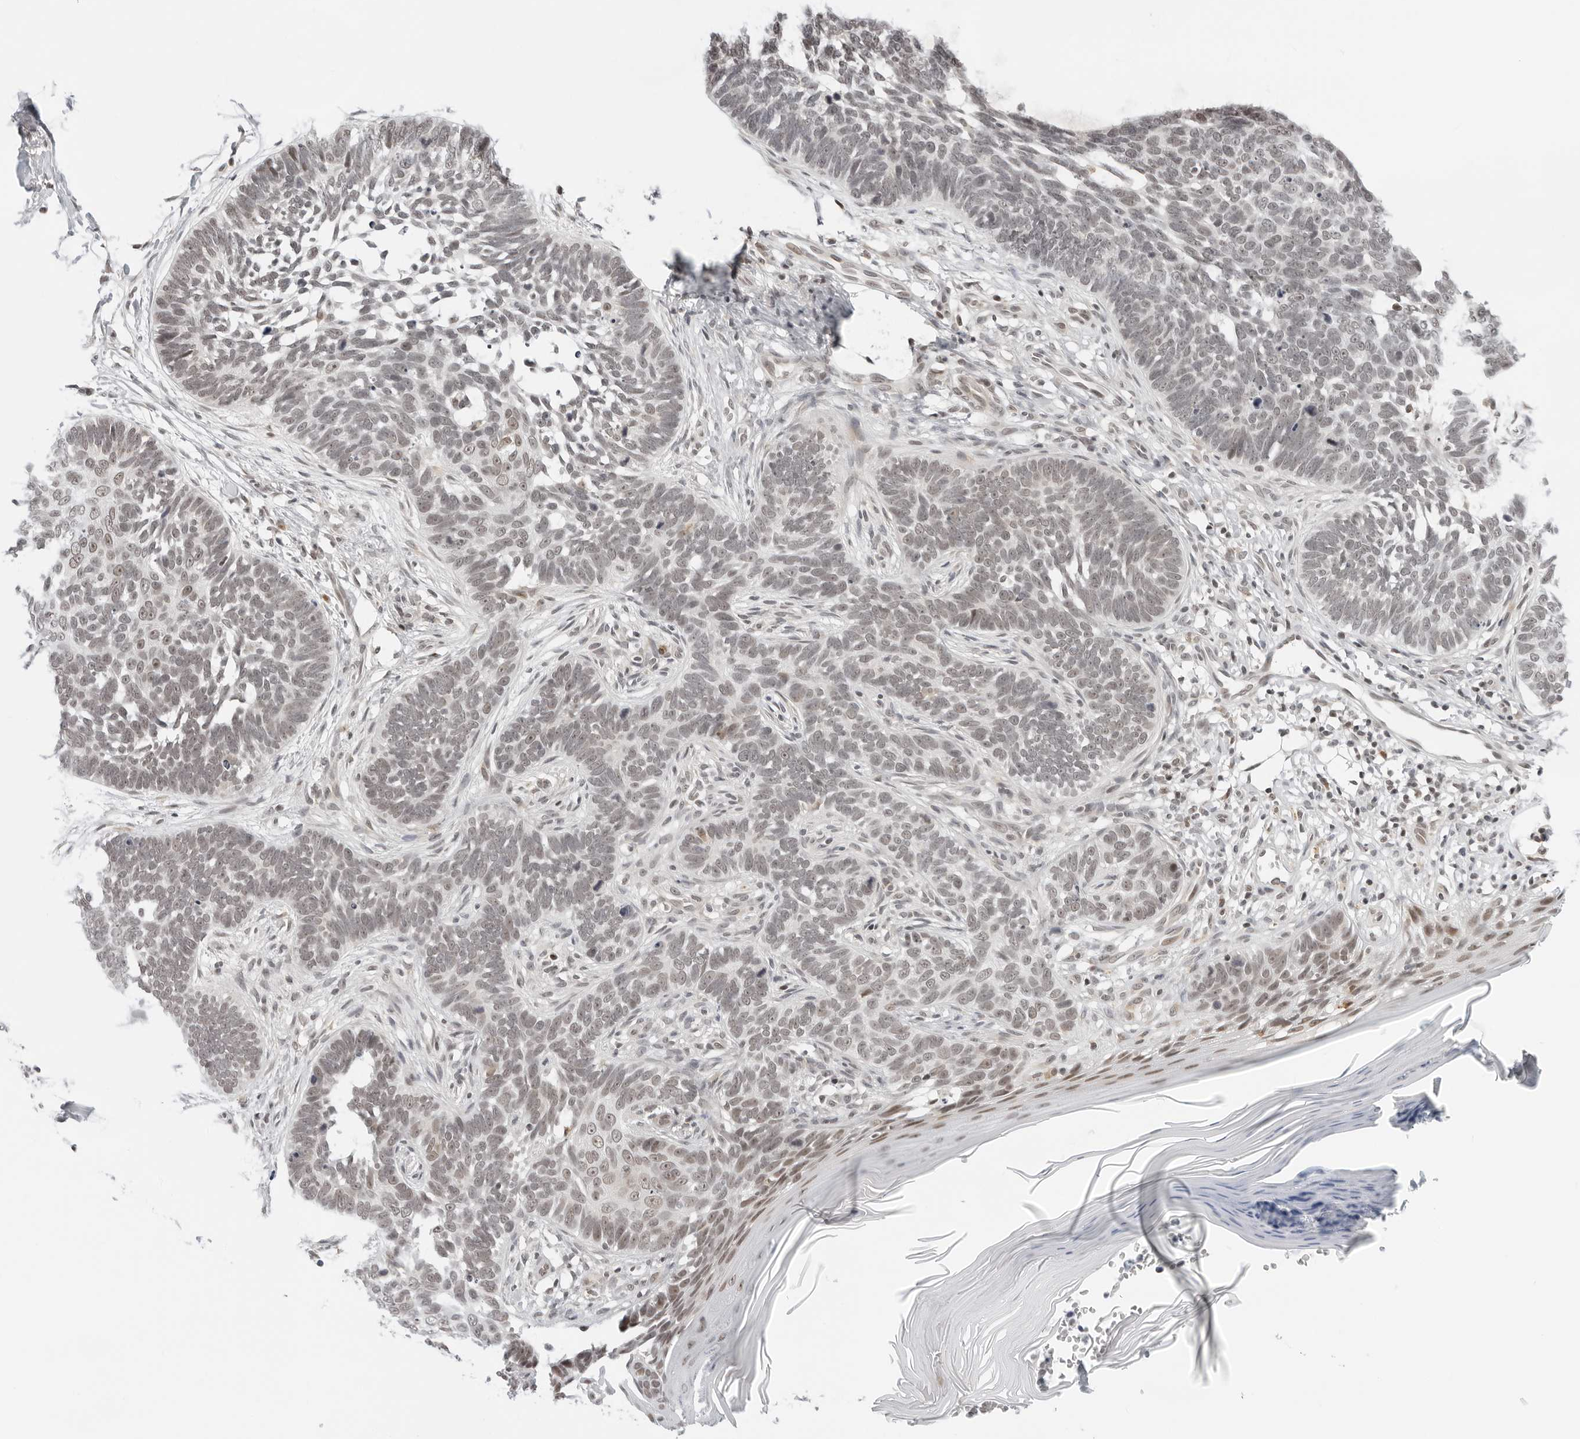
{"staining": {"intensity": "weak", "quantity": "<25%", "location": "nuclear"}, "tissue": "skin cancer", "cell_type": "Tumor cells", "image_type": "cancer", "snomed": [{"axis": "morphology", "description": "Normal tissue, NOS"}, {"axis": "morphology", "description": "Basal cell carcinoma"}, {"axis": "topography", "description": "Skin"}], "caption": "This is a image of immunohistochemistry staining of basal cell carcinoma (skin), which shows no expression in tumor cells. Brightfield microscopy of immunohistochemistry stained with DAB (brown) and hematoxylin (blue), captured at high magnification.", "gene": "TOX4", "patient": {"sex": "male", "age": 77}}